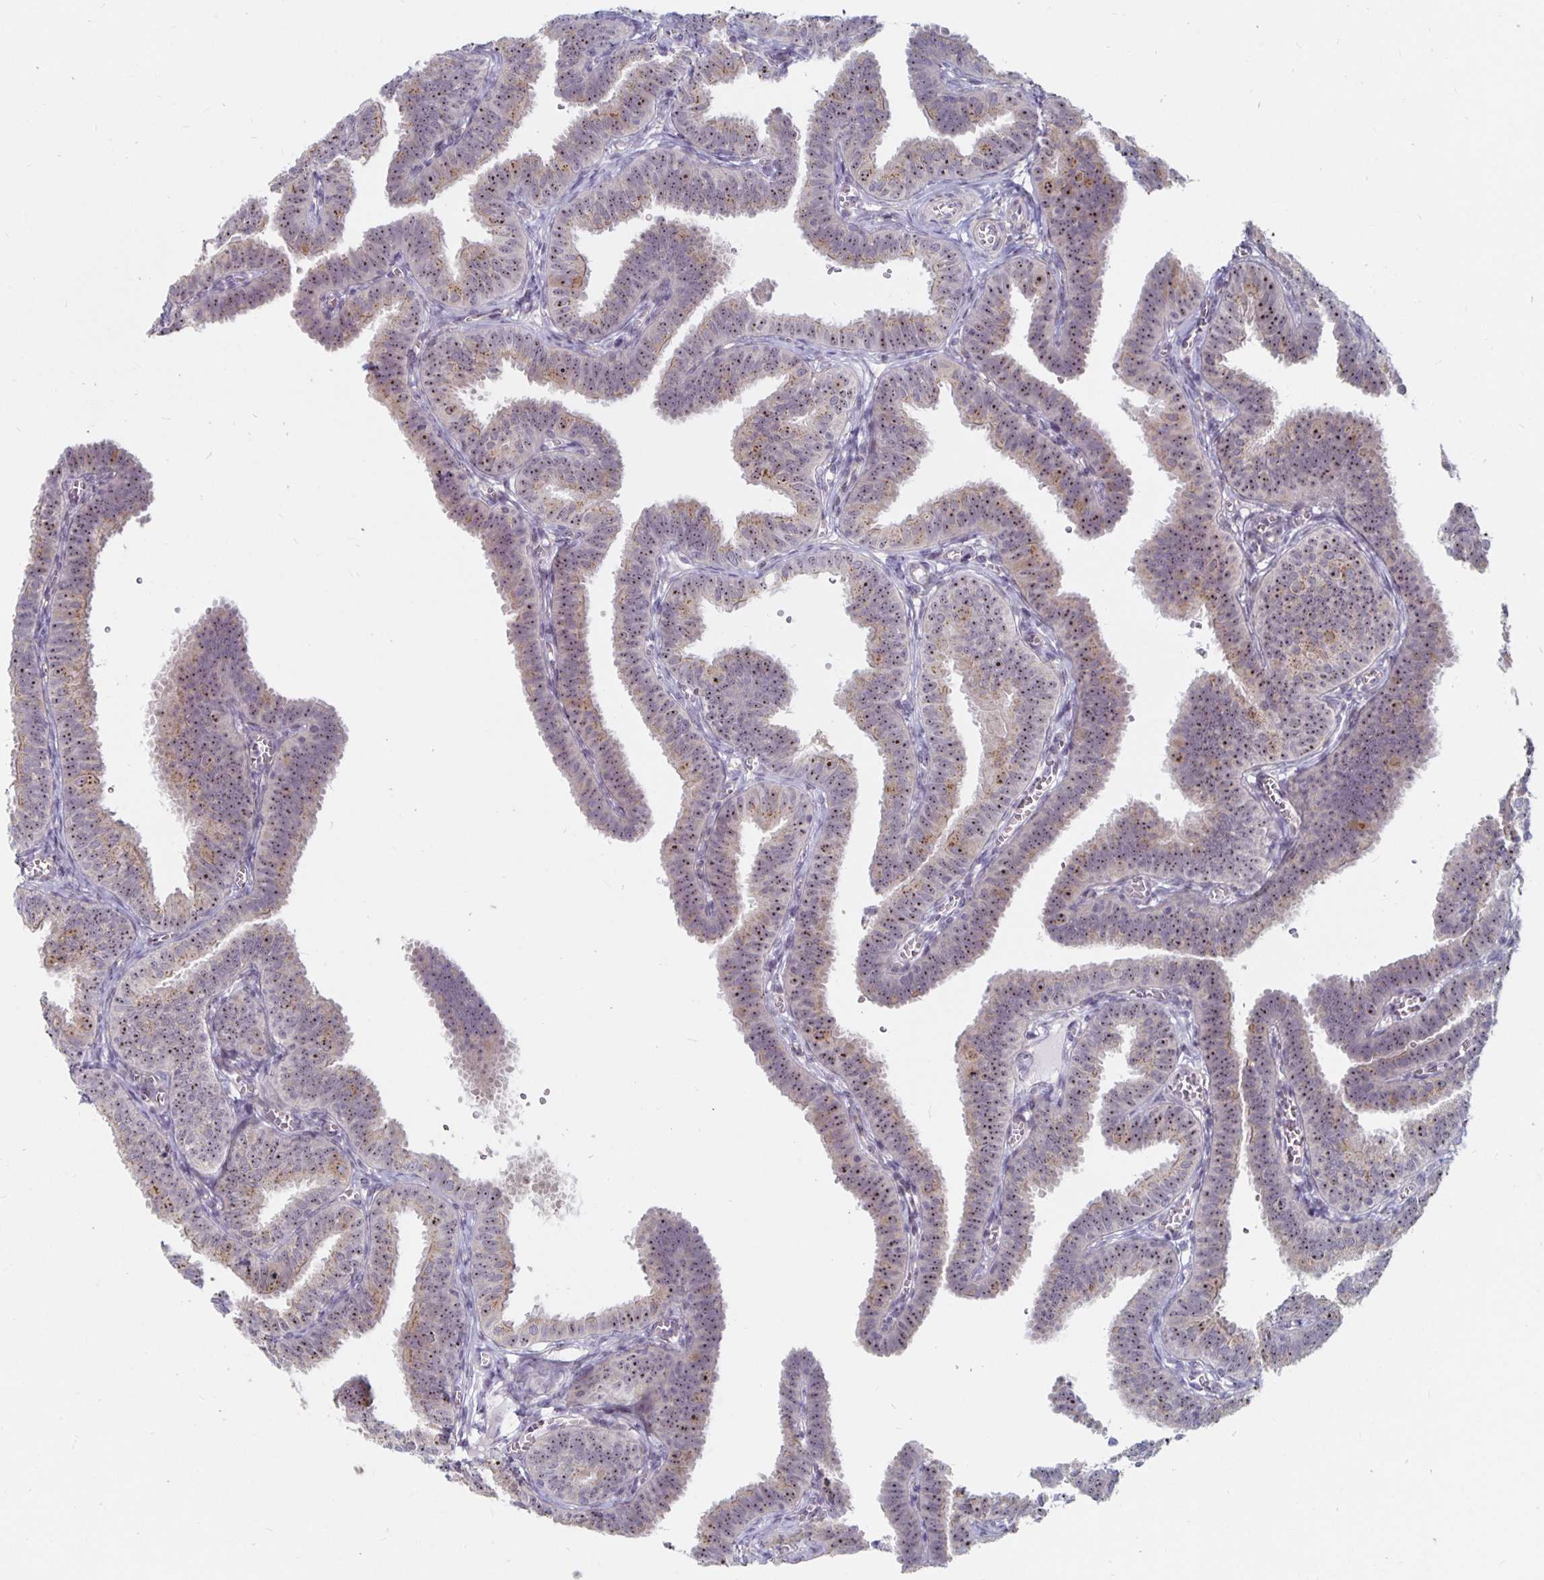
{"staining": {"intensity": "moderate", "quantity": ">75%", "location": "nuclear"}, "tissue": "fallopian tube", "cell_type": "Glandular cells", "image_type": "normal", "snomed": [{"axis": "morphology", "description": "Normal tissue, NOS"}, {"axis": "topography", "description": "Fallopian tube"}], "caption": "DAB immunohistochemical staining of benign fallopian tube displays moderate nuclear protein expression in about >75% of glandular cells.", "gene": "NUP85", "patient": {"sex": "female", "age": 25}}